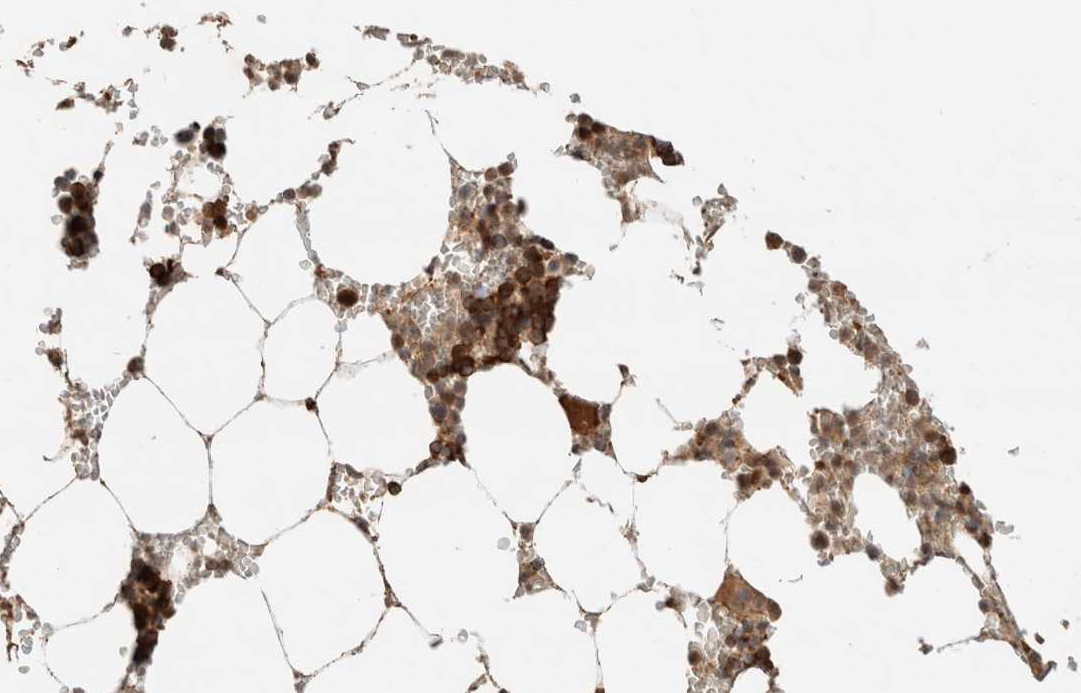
{"staining": {"intensity": "moderate", "quantity": "25%-75%", "location": "cytoplasmic/membranous"}, "tissue": "bone marrow", "cell_type": "Hematopoietic cells", "image_type": "normal", "snomed": [{"axis": "morphology", "description": "Normal tissue, NOS"}, {"axis": "topography", "description": "Bone marrow"}], "caption": "Protein staining of normal bone marrow shows moderate cytoplasmic/membranous expression in approximately 25%-75% of hematopoietic cells. (Brightfield microscopy of DAB IHC at high magnification).", "gene": "CA13", "patient": {"sex": "male", "age": 70}}